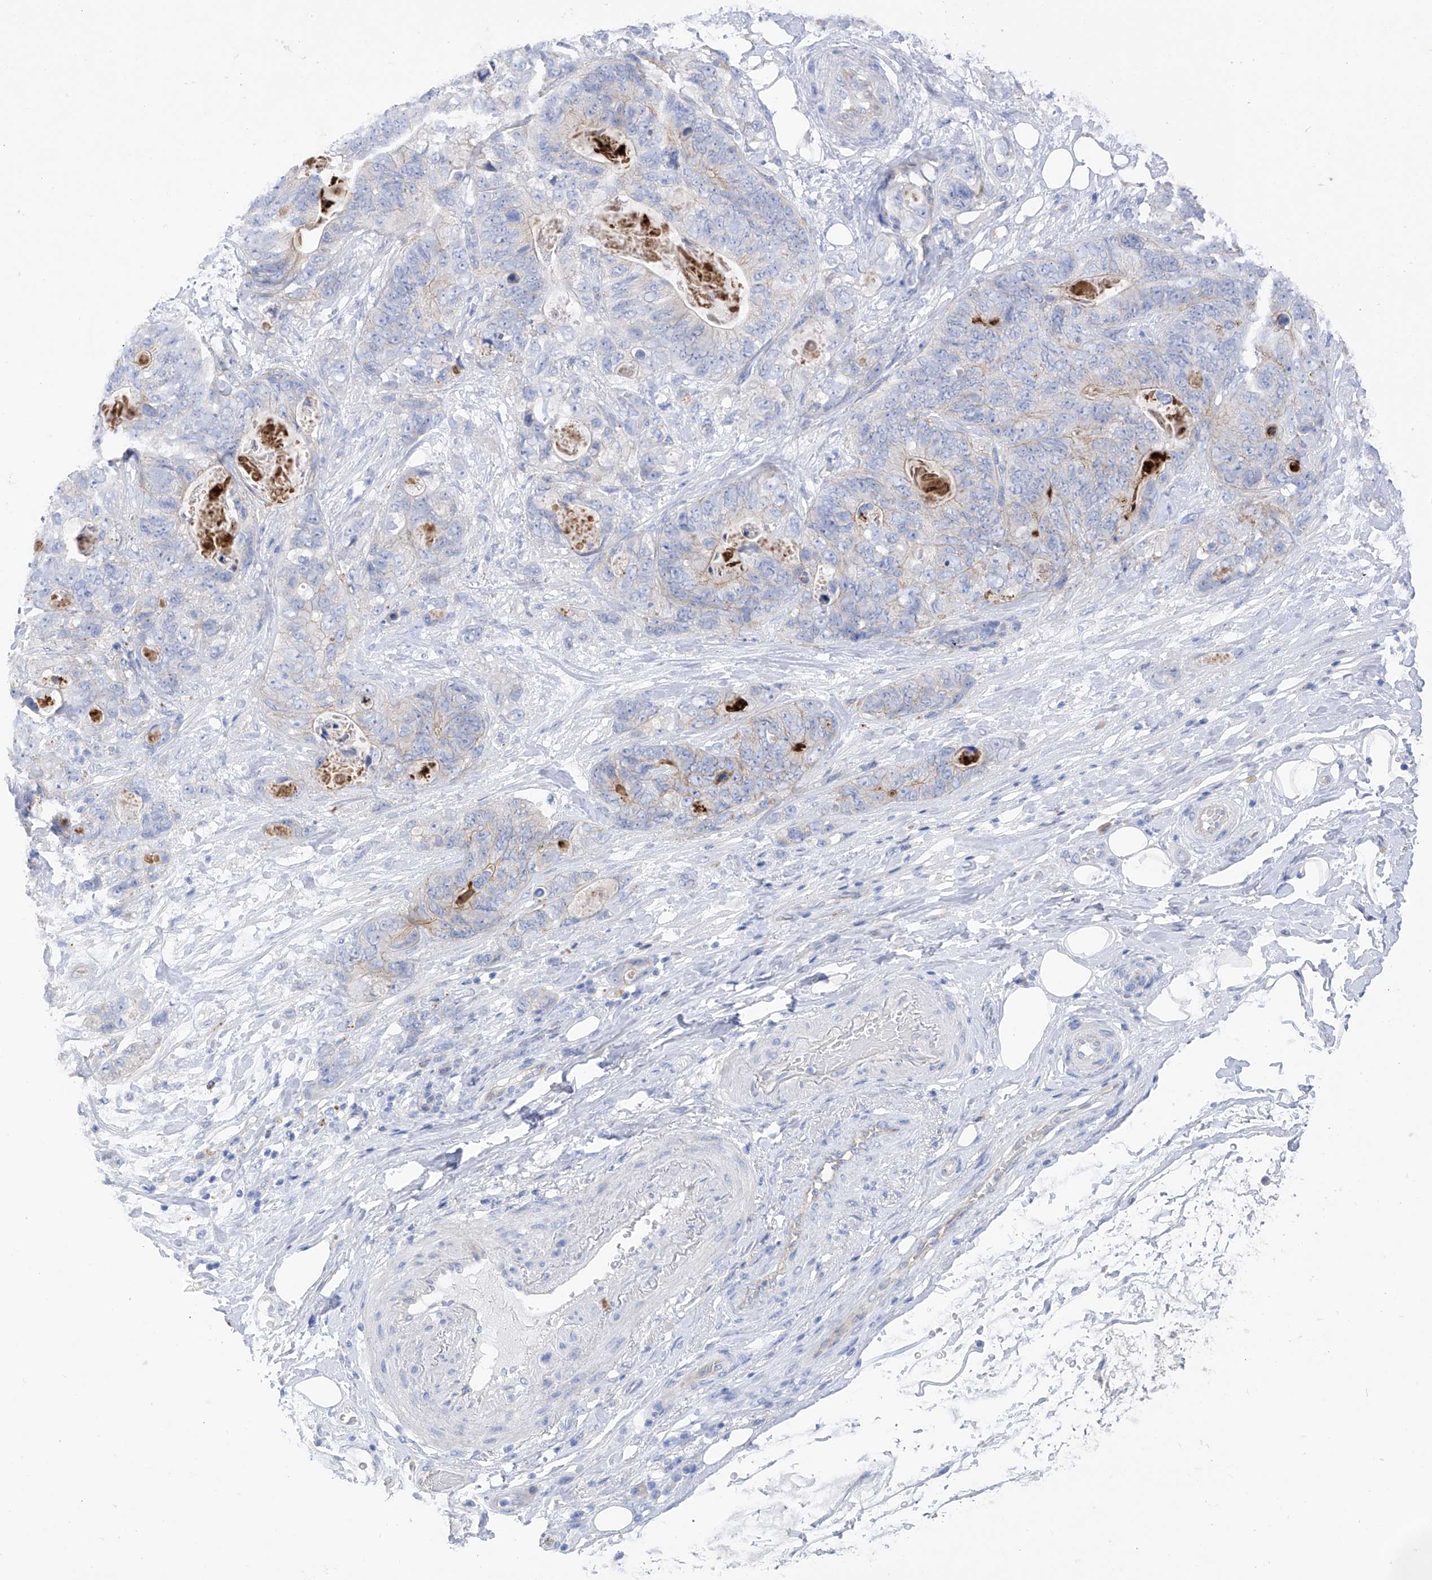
{"staining": {"intensity": "negative", "quantity": "none", "location": "none"}, "tissue": "stomach cancer", "cell_type": "Tumor cells", "image_type": "cancer", "snomed": [{"axis": "morphology", "description": "Normal tissue, NOS"}, {"axis": "morphology", "description": "Adenocarcinoma, NOS"}, {"axis": "topography", "description": "Stomach"}], "caption": "IHC photomicrograph of human adenocarcinoma (stomach) stained for a protein (brown), which shows no staining in tumor cells. (DAB IHC, high magnification).", "gene": "ITGA9", "patient": {"sex": "female", "age": 89}}